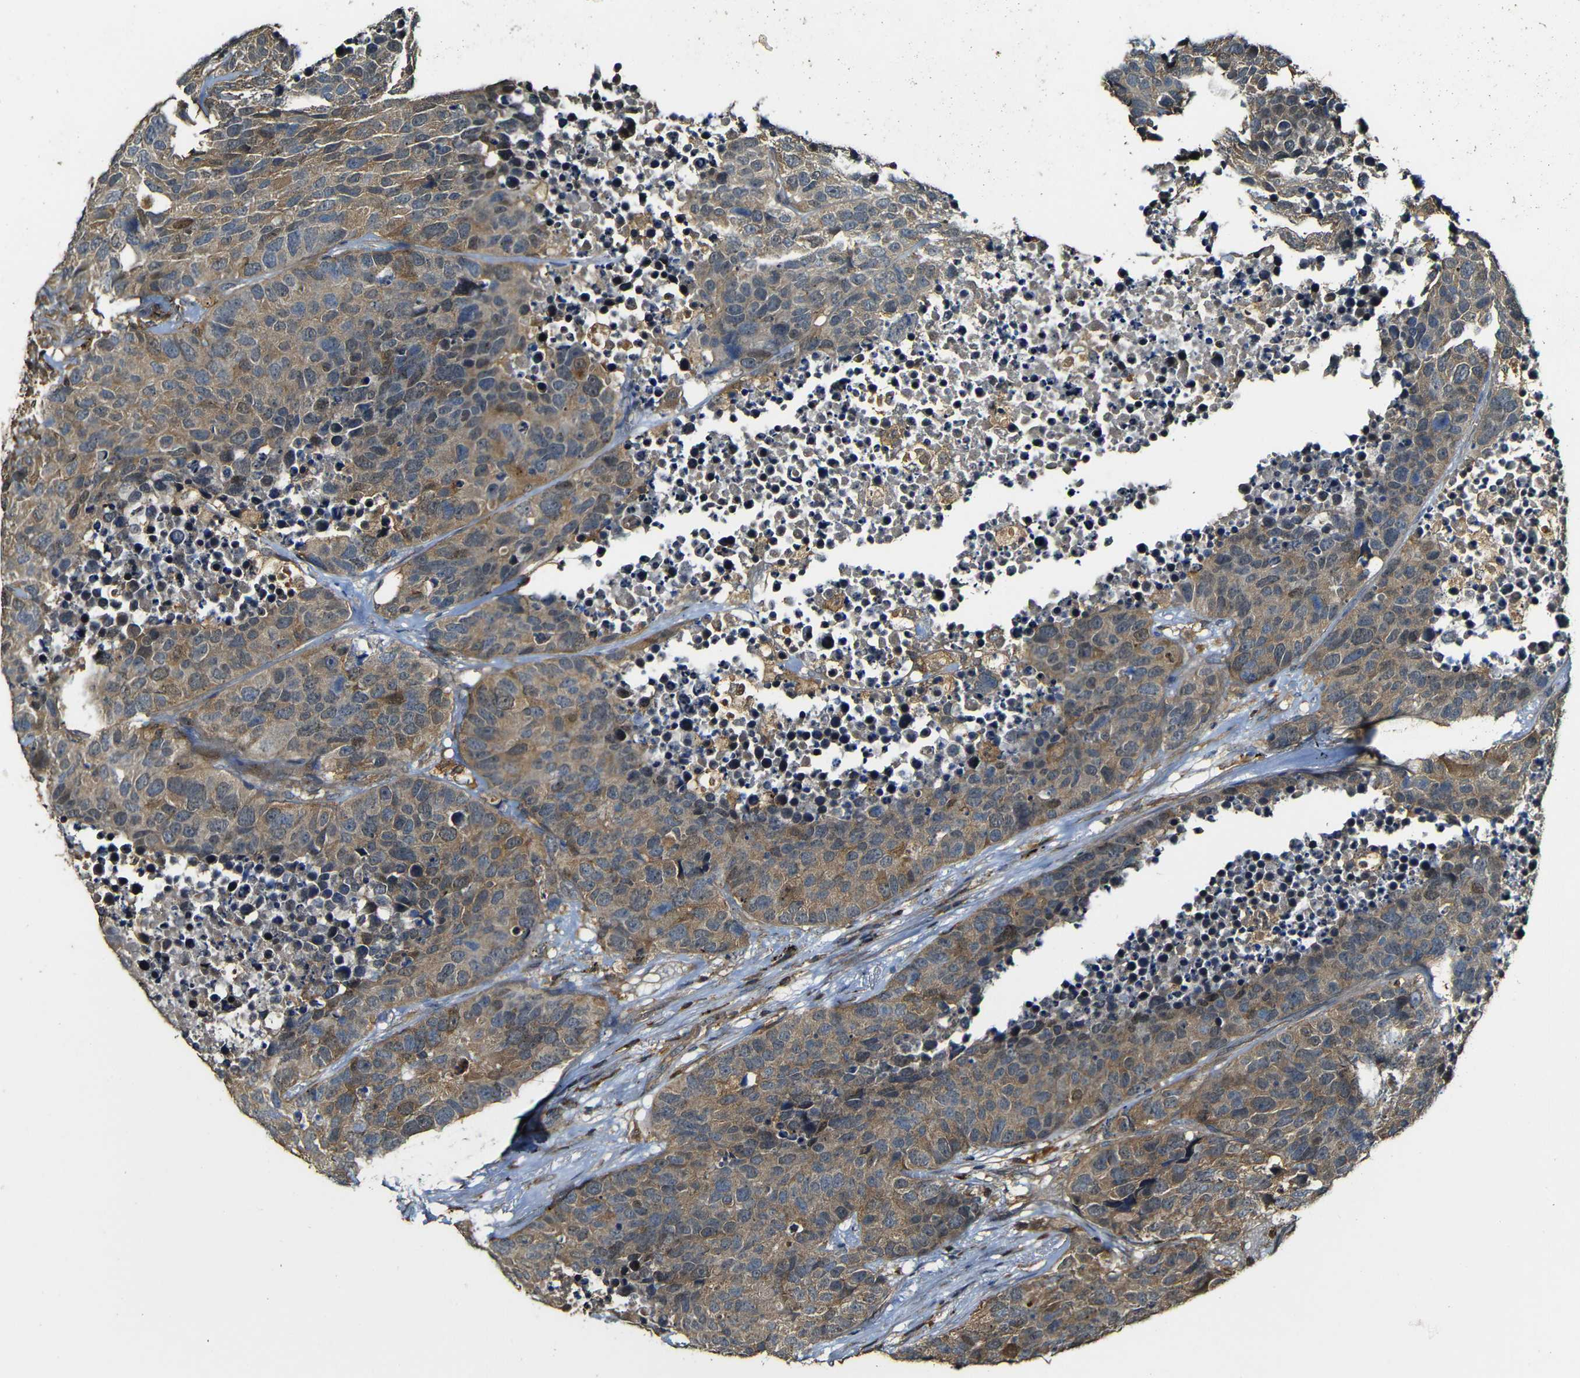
{"staining": {"intensity": "moderate", "quantity": ">75%", "location": "cytoplasmic/membranous"}, "tissue": "carcinoid", "cell_type": "Tumor cells", "image_type": "cancer", "snomed": [{"axis": "morphology", "description": "Carcinoid, malignant, NOS"}, {"axis": "topography", "description": "Lung"}], "caption": "An immunohistochemistry (IHC) histopathology image of tumor tissue is shown. Protein staining in brown highlights moderate cytoplasmic/membranous positivity in malignant carcinoid within tumor cells. (brown staining indicates protein expression, while blue staining denotes nuclei).", "gene": "CASP8", "patient": {"sex": "male", "age": 60}}